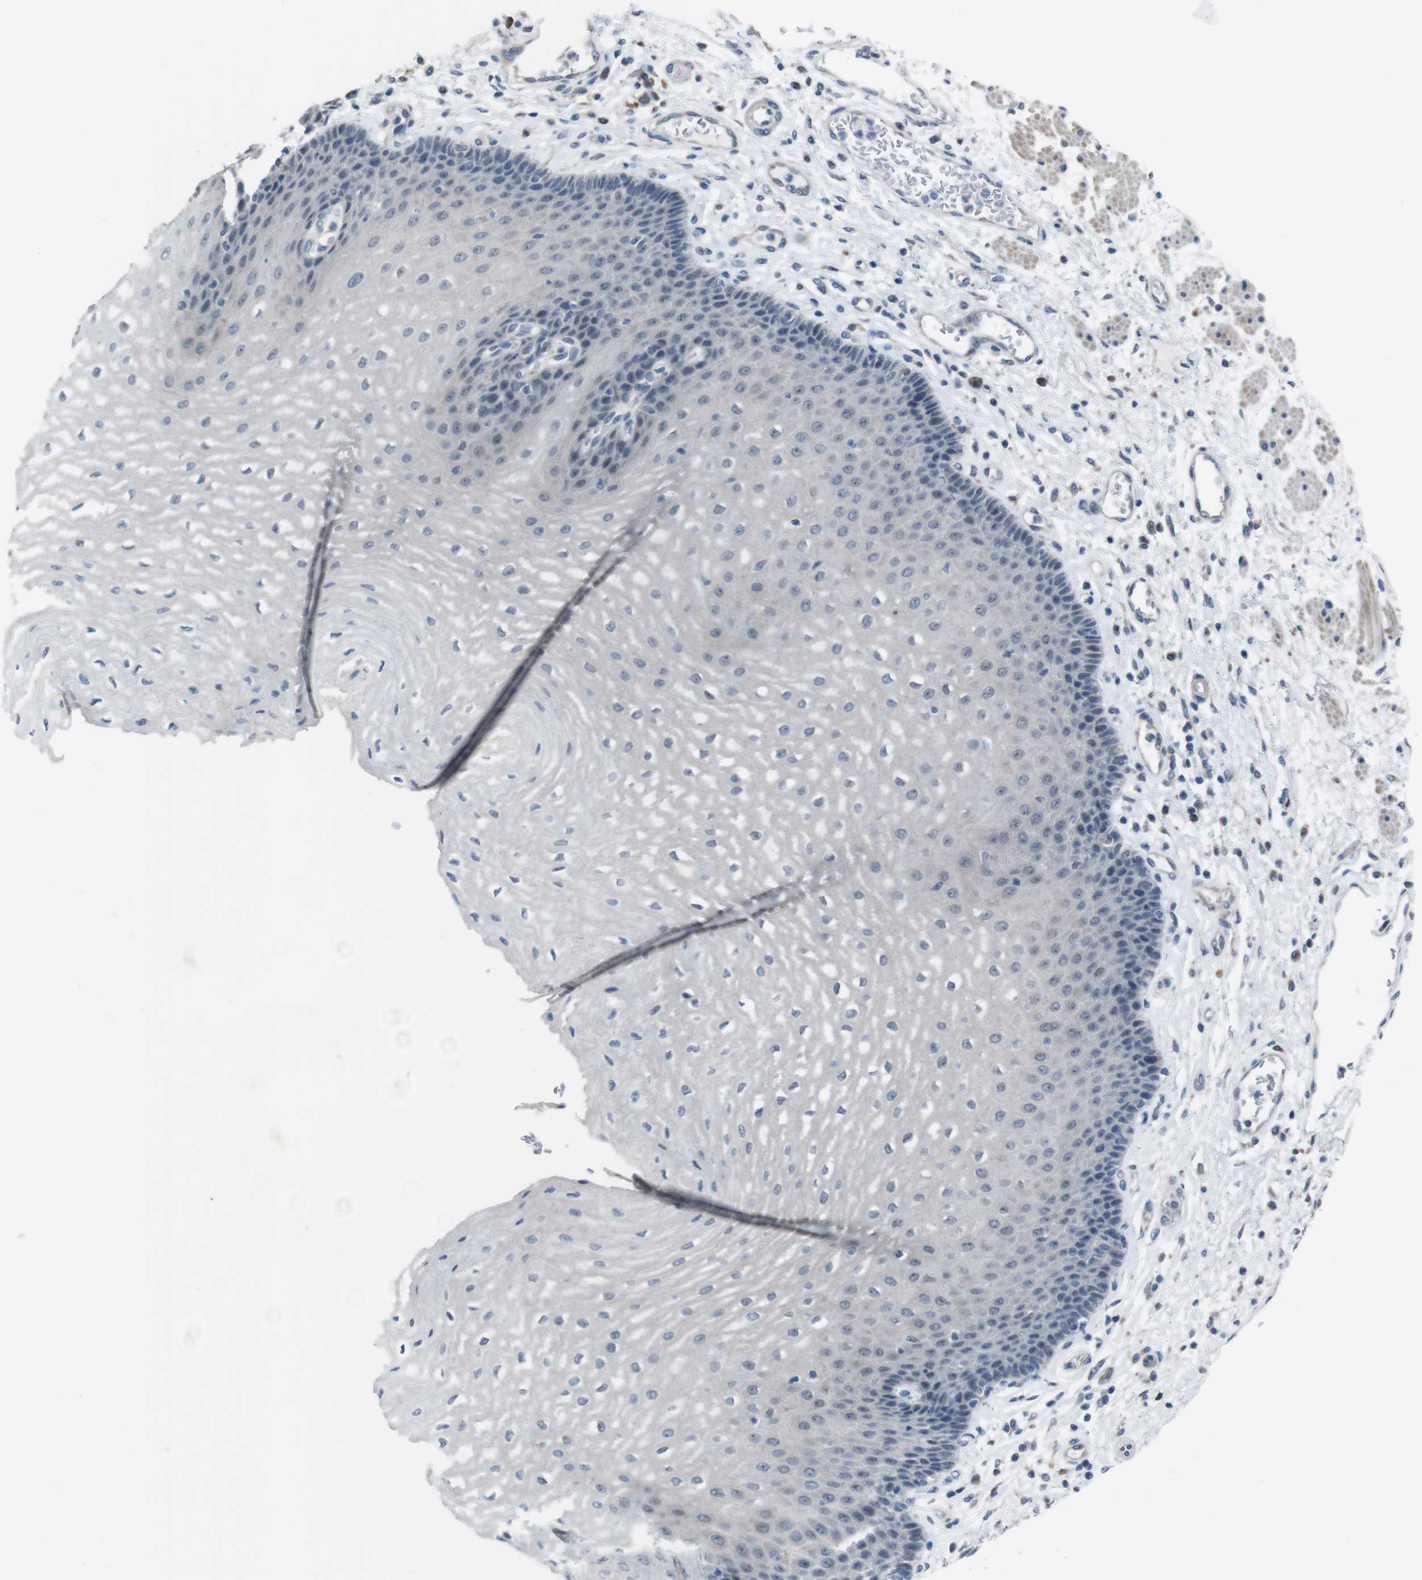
{"staining": {"intensity": "negative", "quantity": "none", "location": "none"}, "tissue": "esophagus", "cell_type": "Squamous epithelial cells", "image_type": "normal", "snomed": [{"axis": "morphology", "description": "Normal tissue, NOS"}, {"axis": "topography", "description": "Esophagus"}], "caption": "High magnification brightfield microscopy of normal esophagus stained with DAB (3,3'-diaminobenzidine) (brown) and counterstained with hematoxylin (blue): squamous epithelial cells show no significant expression. Brightfield microscopy of IHC stained with DAB (brown) and hematoxylin (blue), captured at high magnification.", "gene": "CDH22", "patient": {"sex": "male", "age": 54}}